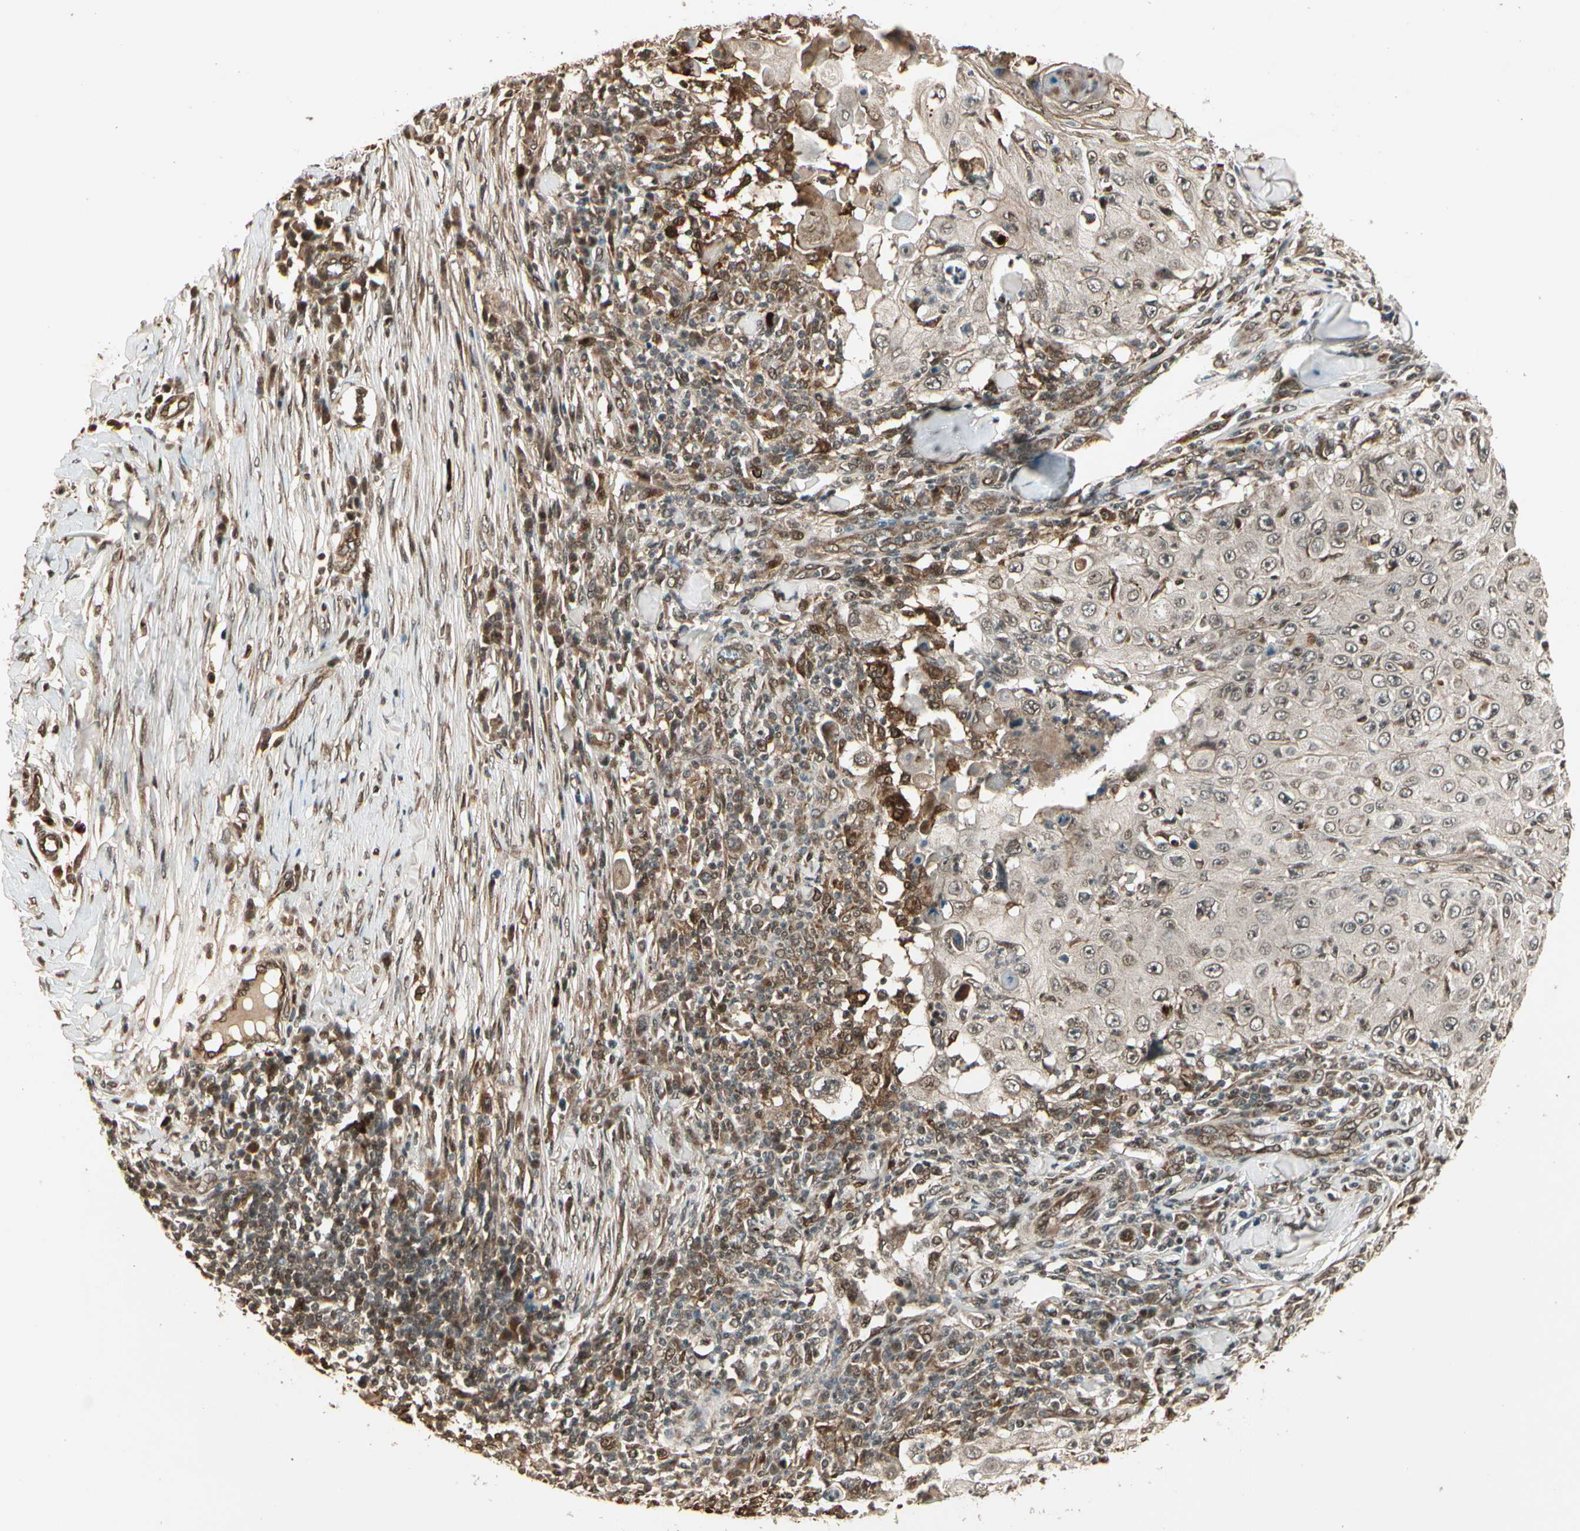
{"staining": {"intensity": "weak", "quantity": "<25%", "location": "cytoplasmic/membranous"}, "tissue": "skin cancer", "cell_type": "Tumor cells", "image_type": "cancer", "snomed": [{"axis": "morphology", "description": "Squamous cell carcinoma, NOS"}, {"axis": "topography", "description": "Skin"}], "caption": "Tumor cells are negative for protein expression in human skin squamous cell carcinoma.", "gene": "GLUL", "patient": {"sex": "male", "age": 86}}